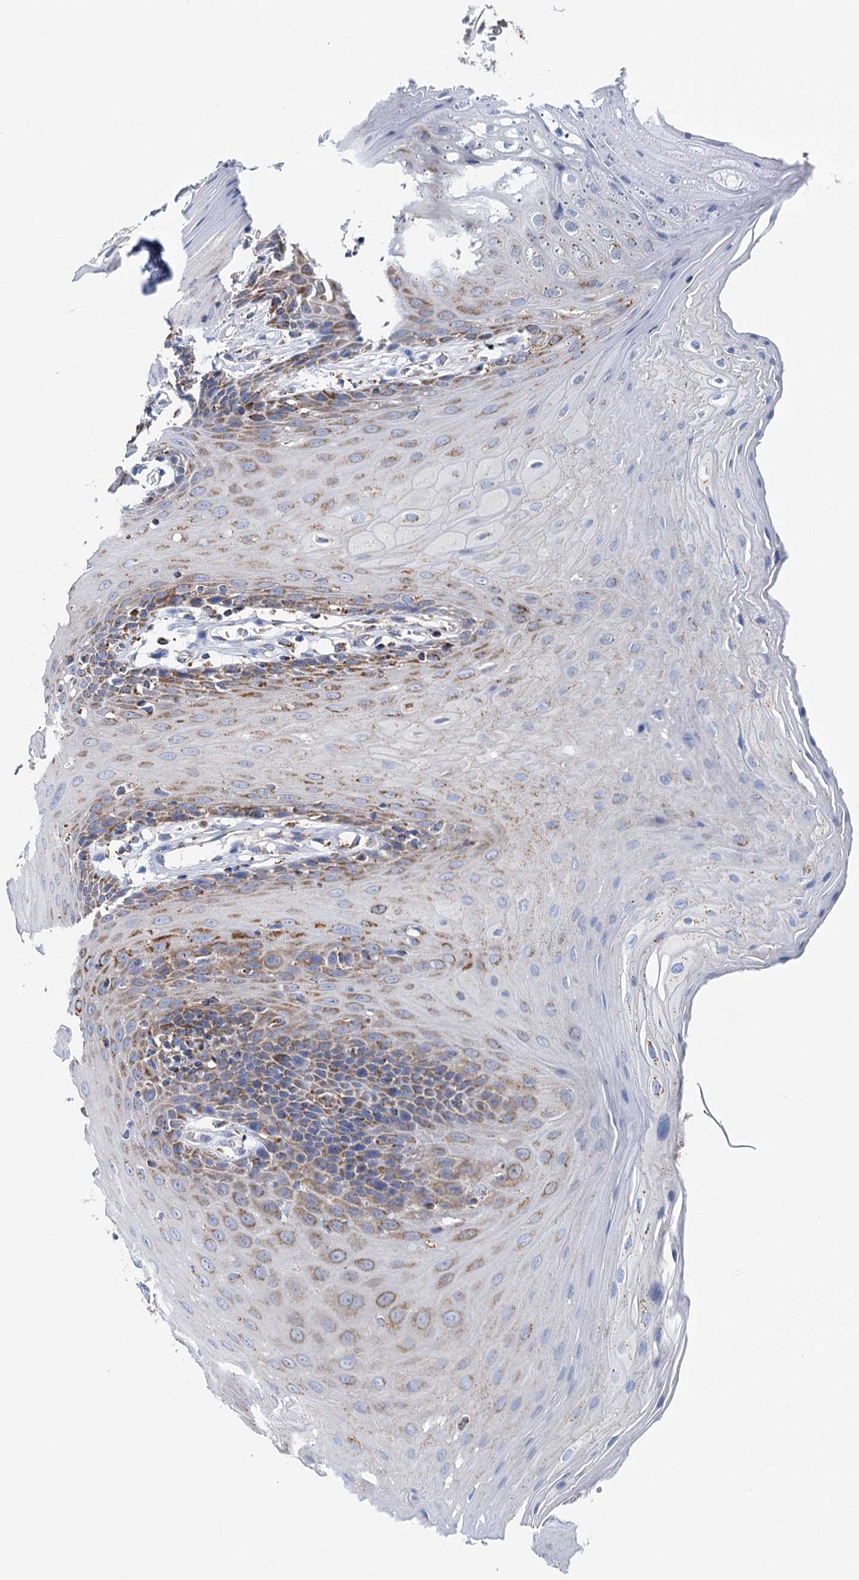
{"staining": {"intensity": "moderate", "quantity": "25%-75%", "location": "cytoplasmic/membranous"}, "tissue": "oral mucosa", "cell_type": "Squamous epithelial cells", "image_type": "normal", "snomed": [{"axis": "morphology", "description": "Normal tissue, NOS"}, {"axis": "morphology", "description": "Squamous cell carcinoma, NOS"}, {"axis": "topography", "description": "Skeletal muscle"}, {"axis": "topography", "description": "Oral tissue"}, {"axis": "topography", "description": "Salivary gland"}, {"axis": "topography", "description": "Head-Neck"}], "caption": "Immunohistochemistry (IHC) (DAB (3,3'-diaminobenzidine)) staining of normal human oral mucosa shows moderate cytoplasmic/membranous protein positivity in about 25%-75% of squamous epithelial cells. Using DAB (3,3'-diaminobenzidine) (brown) and hematoxylin (blue) stains, captured at high magnification using brightfield microscopy.", "gene": "CCP110", "patient": {"sex": "male", "age": 54}}